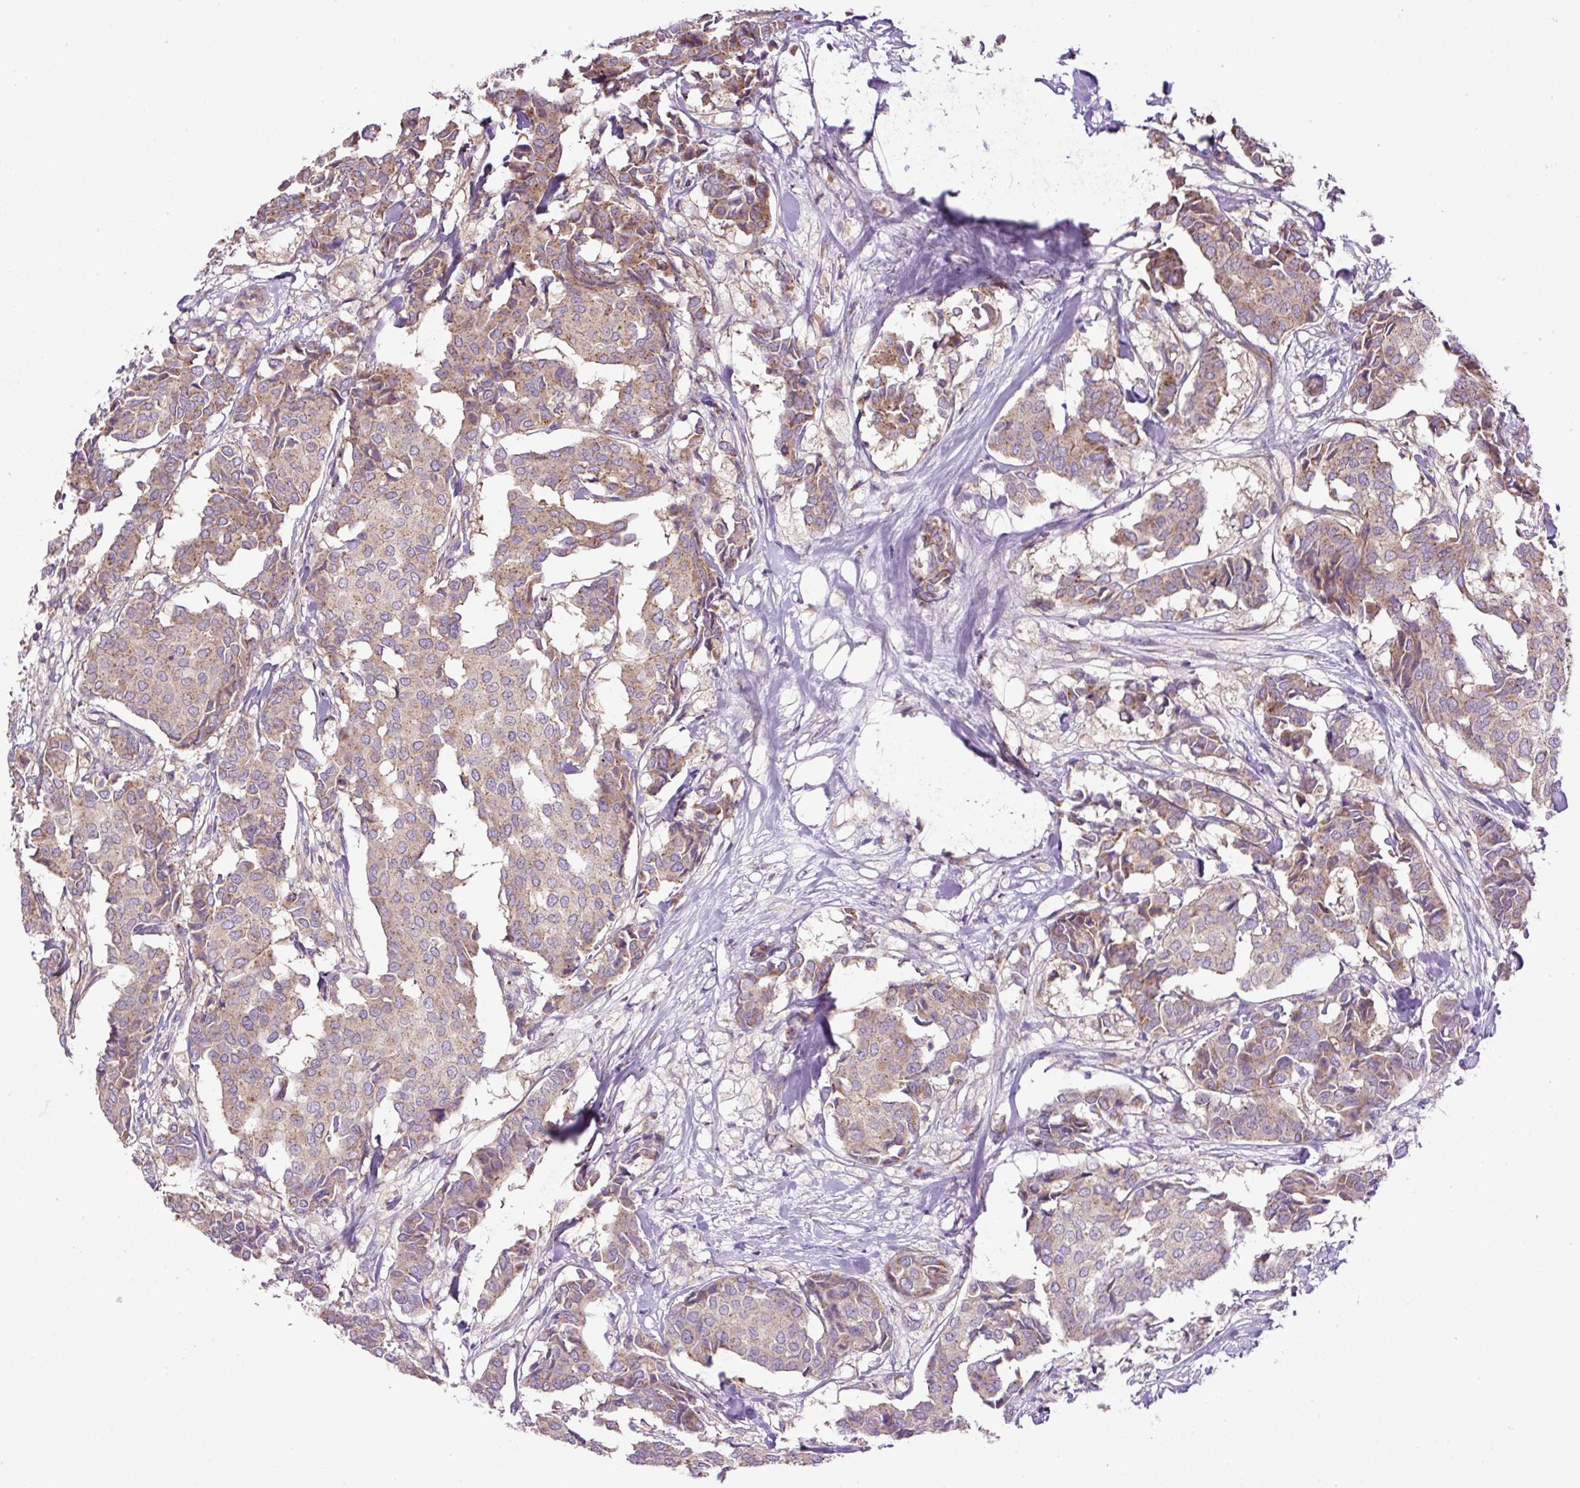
{"staining": {"intensity": "moderate", "quantity": "<25%", "location": "cytoplasmic/membranous"}, "tissue": "breast cancer", "cell_type": "Tumor cells", "image_type": "cancer", "snomed": [{"axis": "morphology", "description": "Duct carcinoma"}, {"axis": "topography", "description": "Breast"}], "caption": "The immunohistochemical stain highlights moderate cytoplasmic/membranous staining in tumor cells of breast invasive ductal carcinoma tissue.", "gene": "ZNF547", "patient": {"sex": "female", "age": 75}}